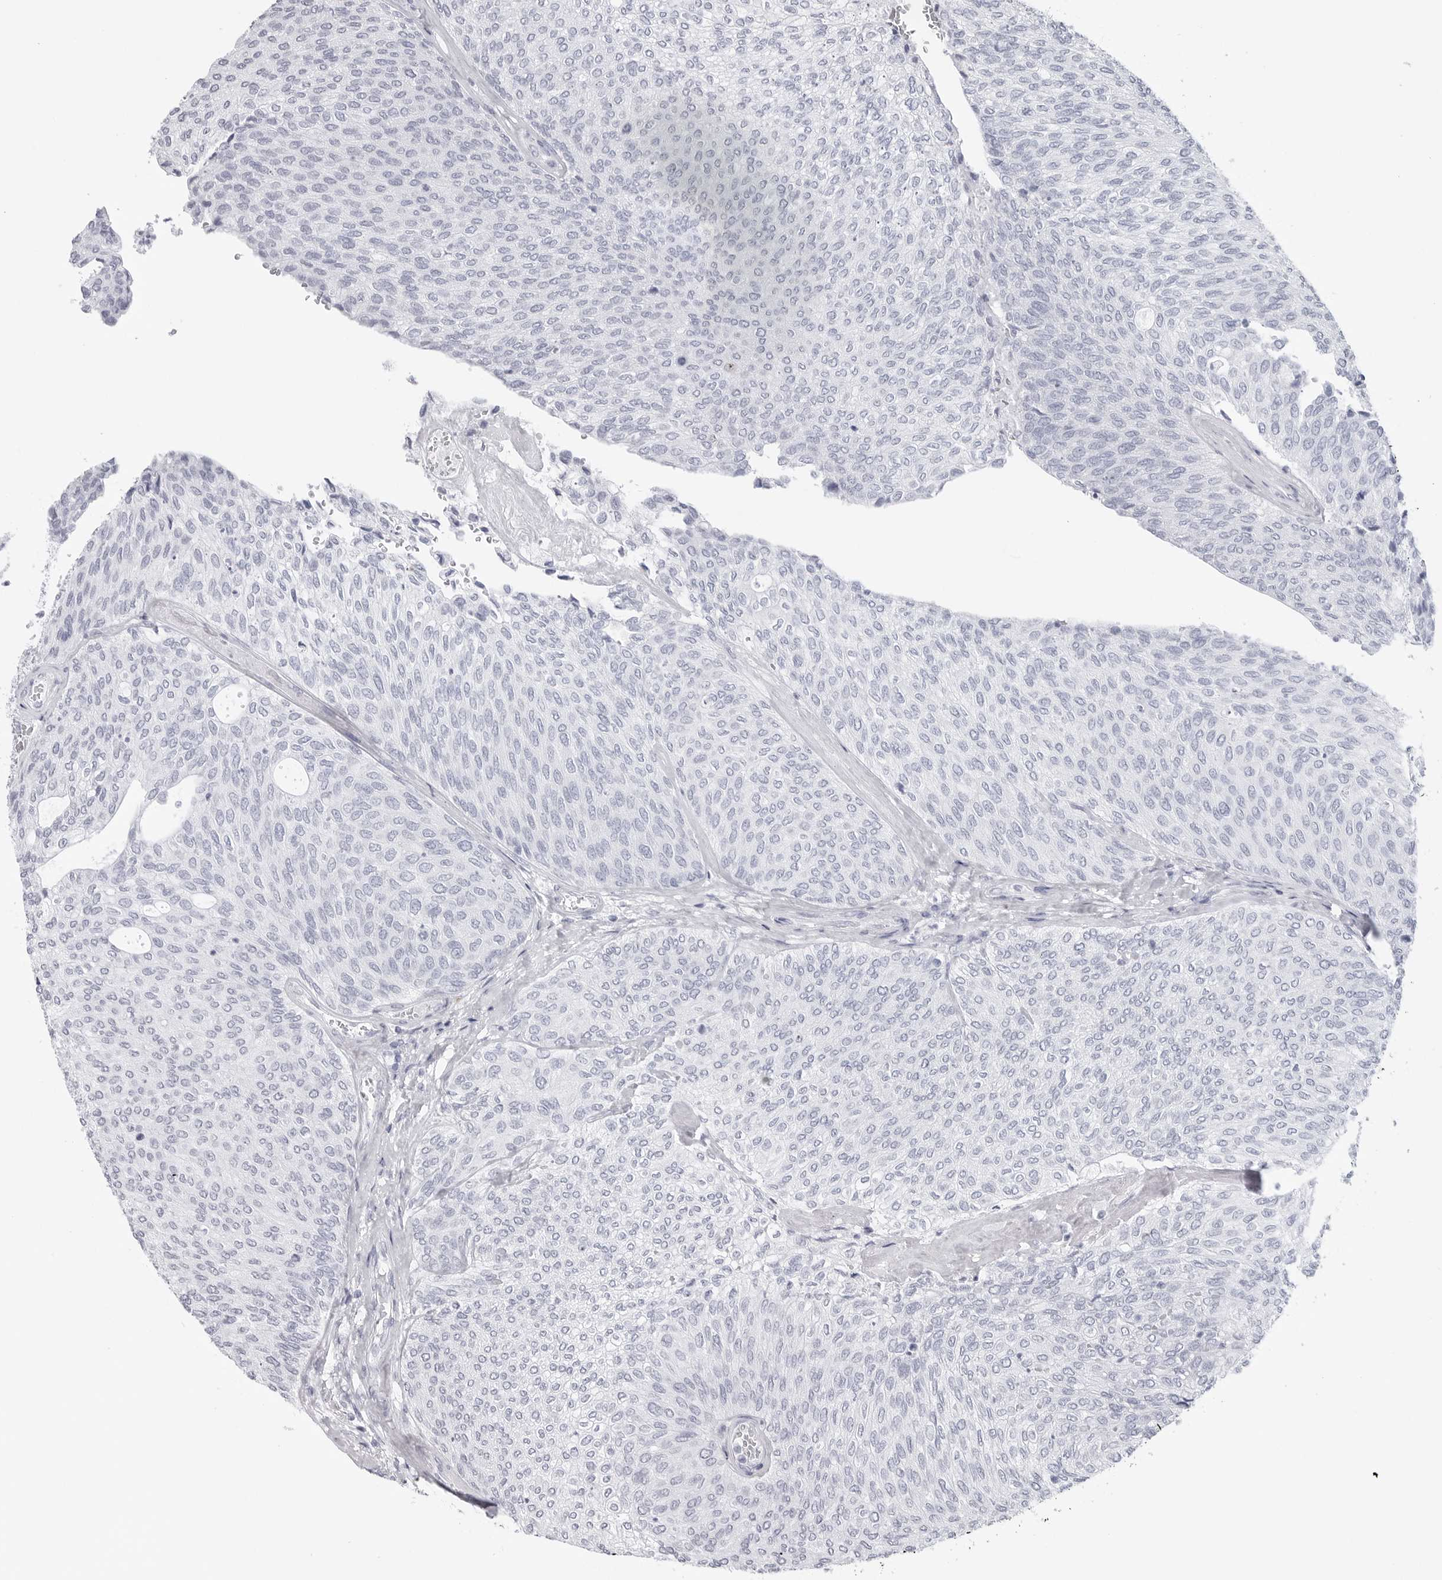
{"staining": {"intensity": "negative", "quantity": "none", "location": "none"}, "tissue": "urothelial cancer", "cell_type": "Tumor cells", "image_type": "cancer", "snomed": [{"axis": "morphology", "description": "Urothelial carcinoma, Low grade"}, {"axis": "topography", "description": "Urinary bladder"}], "caption": "Tumor cells are negative for brown protein staining in low-grade urothelial carcinoma.", "gene": "CST2", "patient": {"sex": "female", "age": 79}}